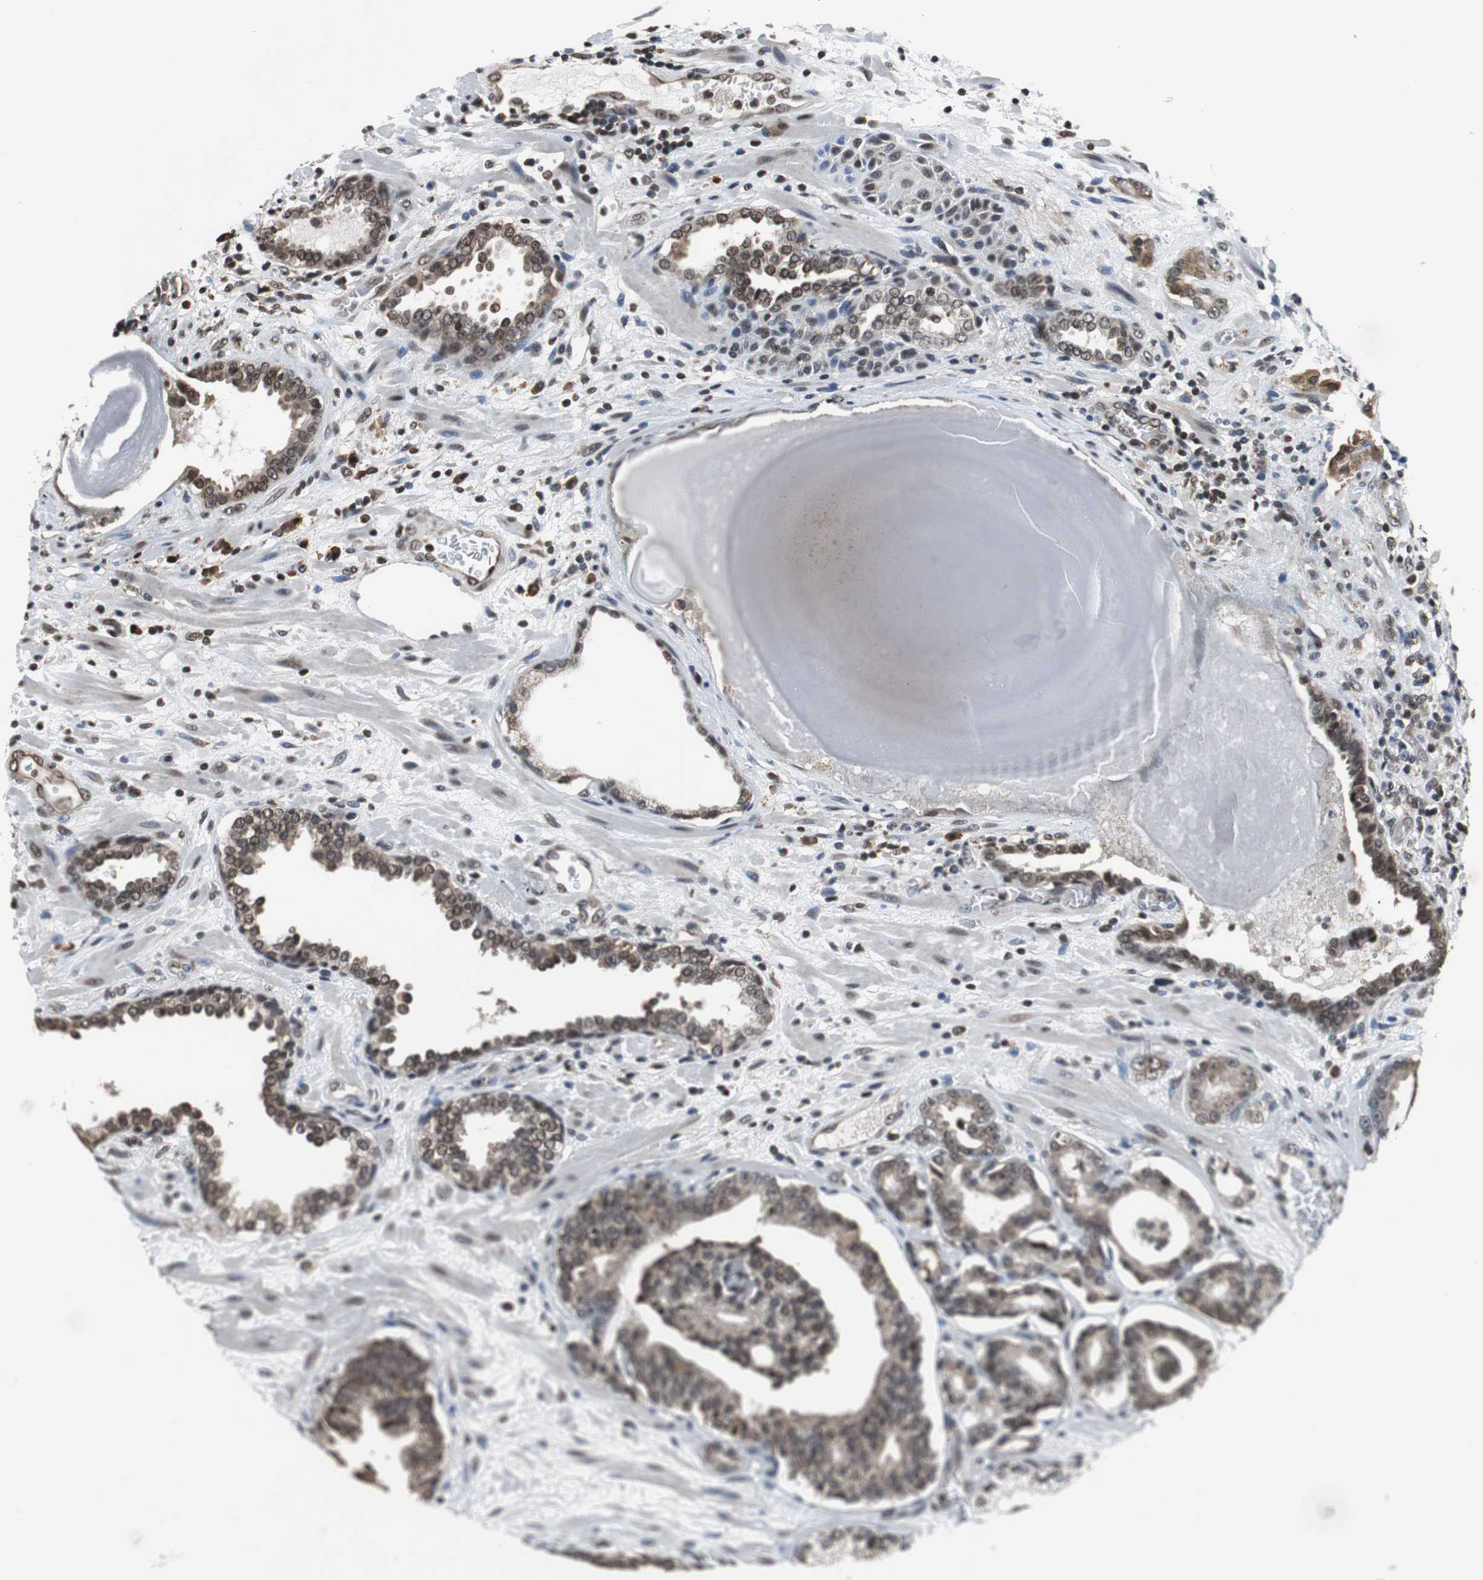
{"staining": {"intensity": "moderate", "quantity": ">75%", "location": "cytoplasmic/membranous,nuclear"}, "tissue": "prostate cancer", "cell_type": "Tumor cells", "image_type": "cancer", "snomed": [{"axis": "morphology", "description": "Adenocarcinoma, Low grade"}, {"axis": "topography", "description": "Prostate"}], "caption": "High-magnification brightfield microscopy of prostate cancer stained with DAB (3,3'-diaminobenzidine) (brown) and counterstained with hematoxylin (blue). tumor cells exhibit moderate cytoplasmic/membranous and nuclear expression is identified in about>75% of cells.", "gene": "REST", "patient": {"sex": "male", "age": 63}}